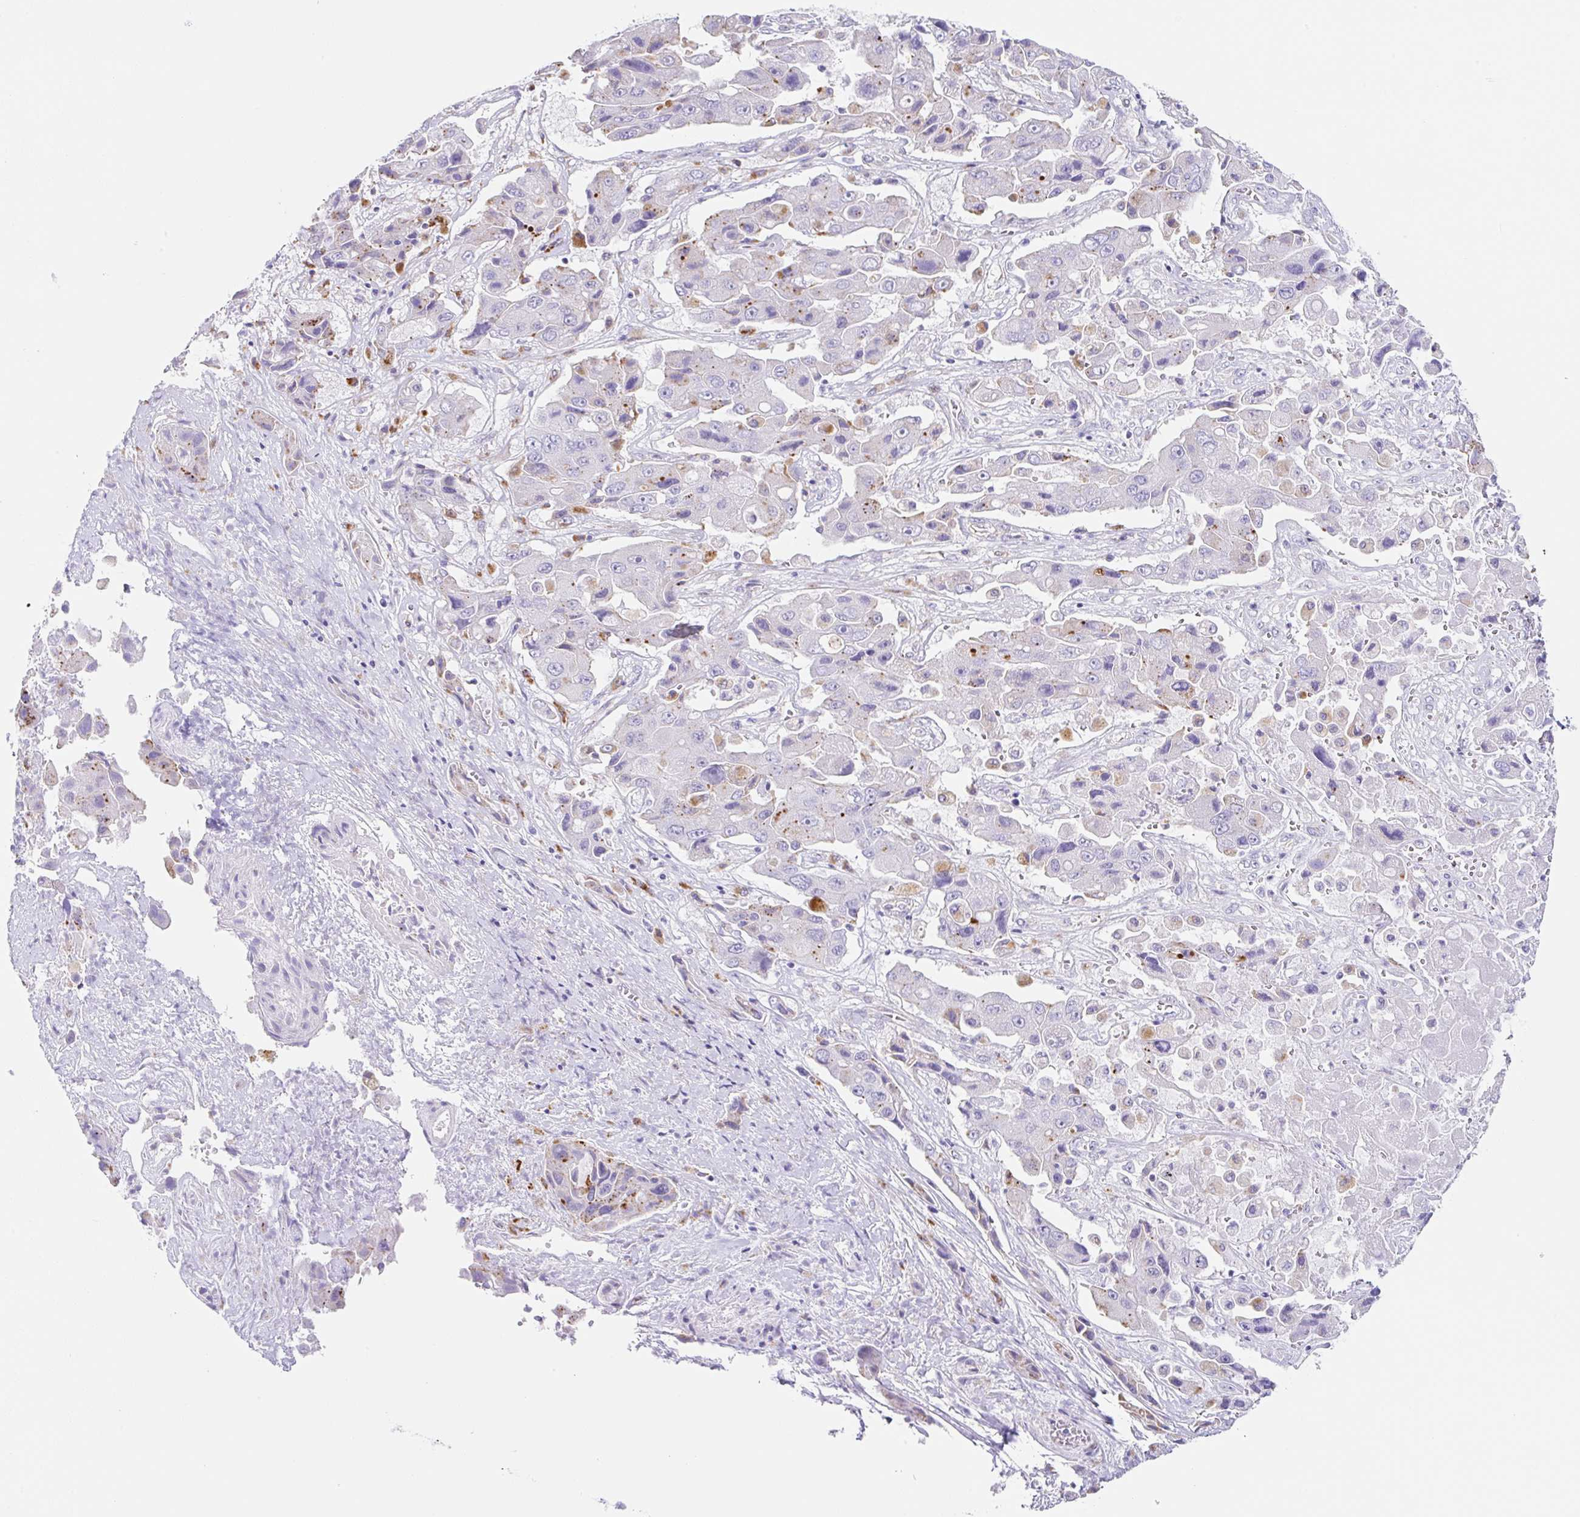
{"staining": {"intensity": "moderate", "quantity": "<25%", "location": "cytoplasmic/membranous"}, "tissue": "liver cancer", "cell_type": "Tumor cells", "image_type": "cancer", "snomed": [{"axis": "morphology", "description": "Cholangiocarcinoma"}, {"axis": "topography", "description": "Liver"}], "caption": "Liver cholangiocarcinoma stained with immunohistochemistry exhibits moderate cytoplasmic/membranous staining in about <25% of tumor cells.", "gene": "DKK4", "patient": {"sex": "male", "age": 67}}